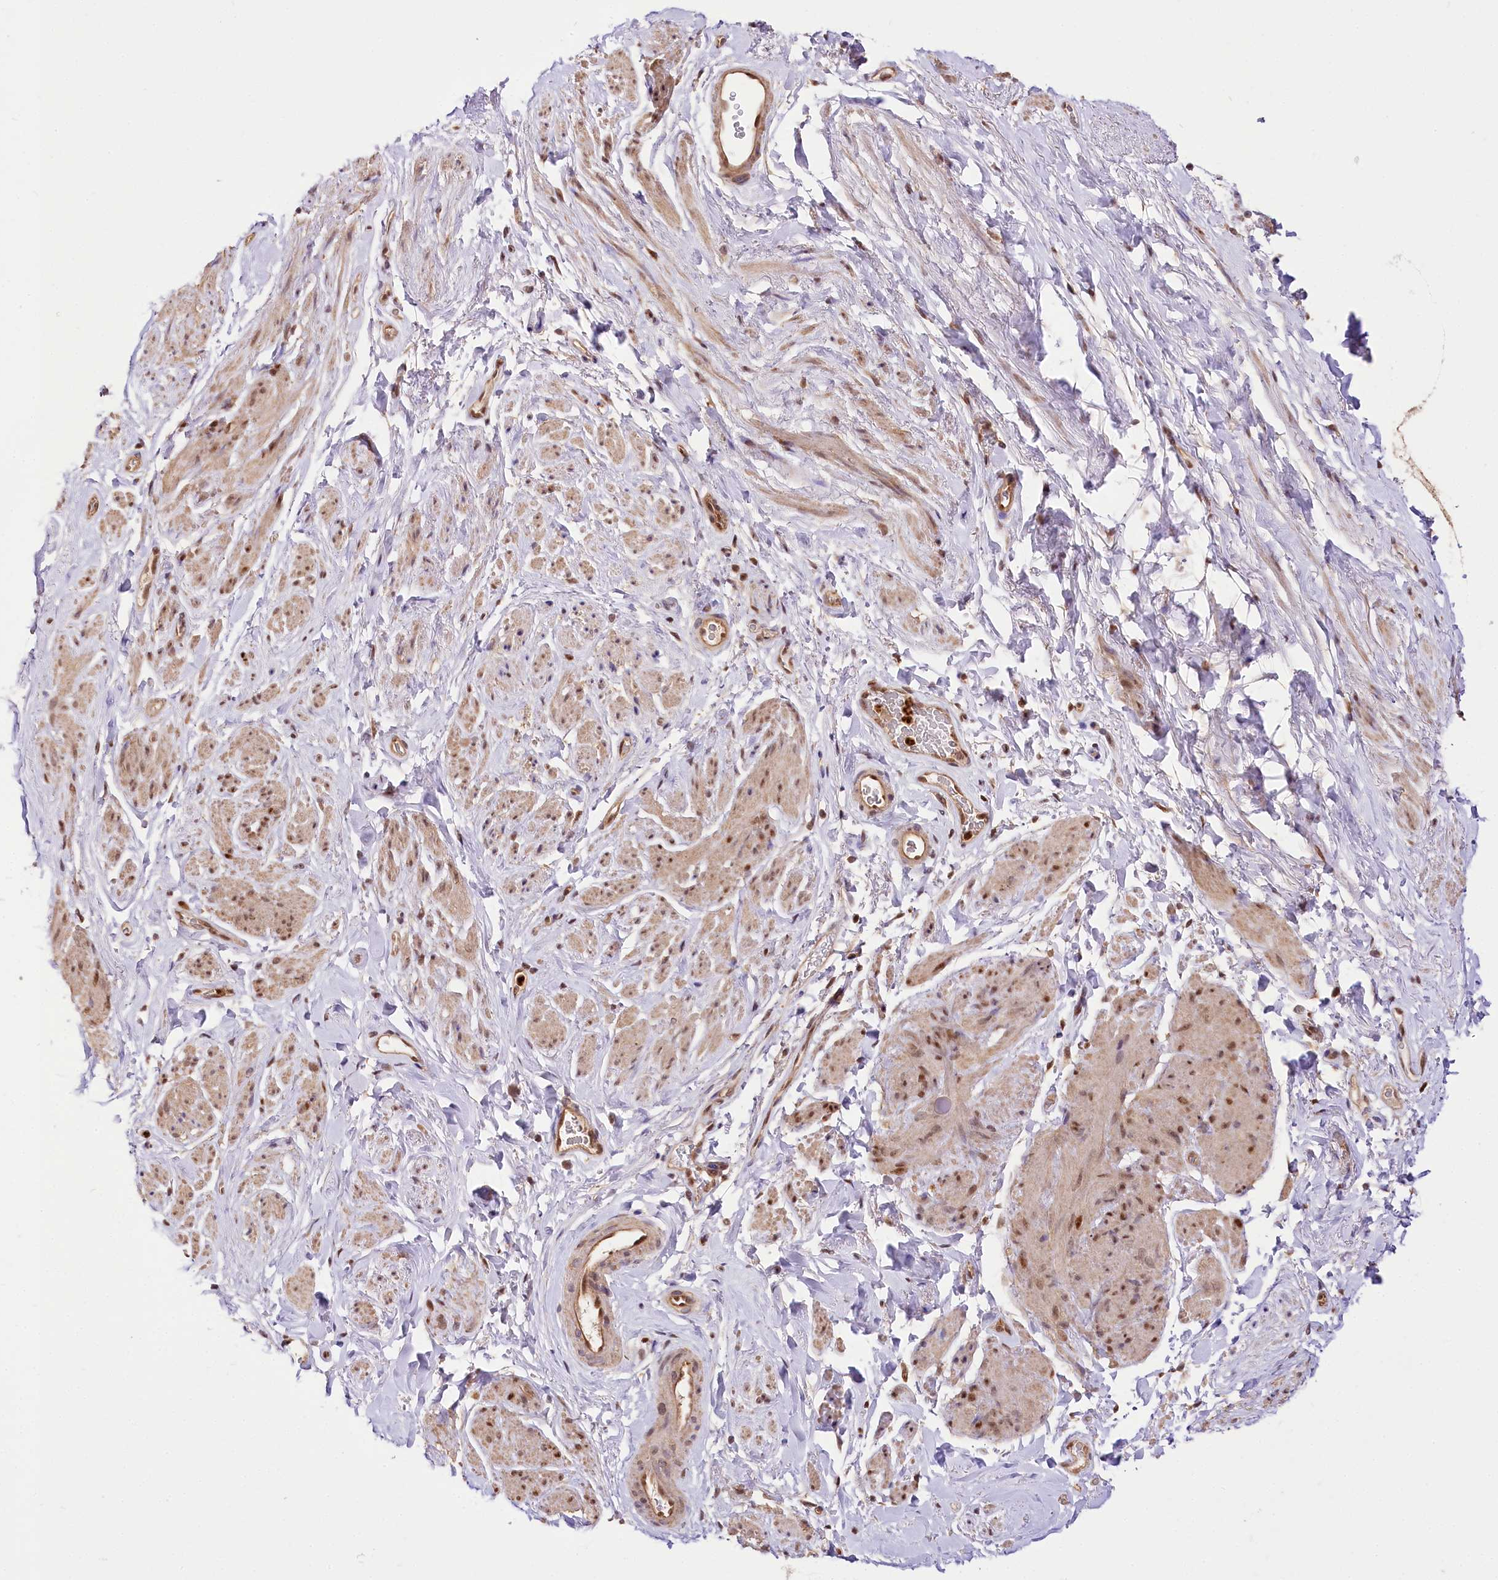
{"staining": {"intensity": "moderate", "quantity": "25%-75%", "location": "nuclear"}, "tissue": "smooth muscle", "cell_type": "Smooth muscle cells", "image_type": "normal", "snomed": [{"axis": "morphology", "description": "Normal tissue, NOS"}, {"axis": "topography", "description": "Smooth muscle"}, {"axis": "topography", "description": "Peripheral nerve tissue"}], "caption": "Smooth muscle was stained to show a protein in brown. There is medium levels of moderate nuclear staining in approximately 25%-75% of smooth muscle cells.", "gene": "GNL3L", "patient": {"sex": "male", "age": 69}}